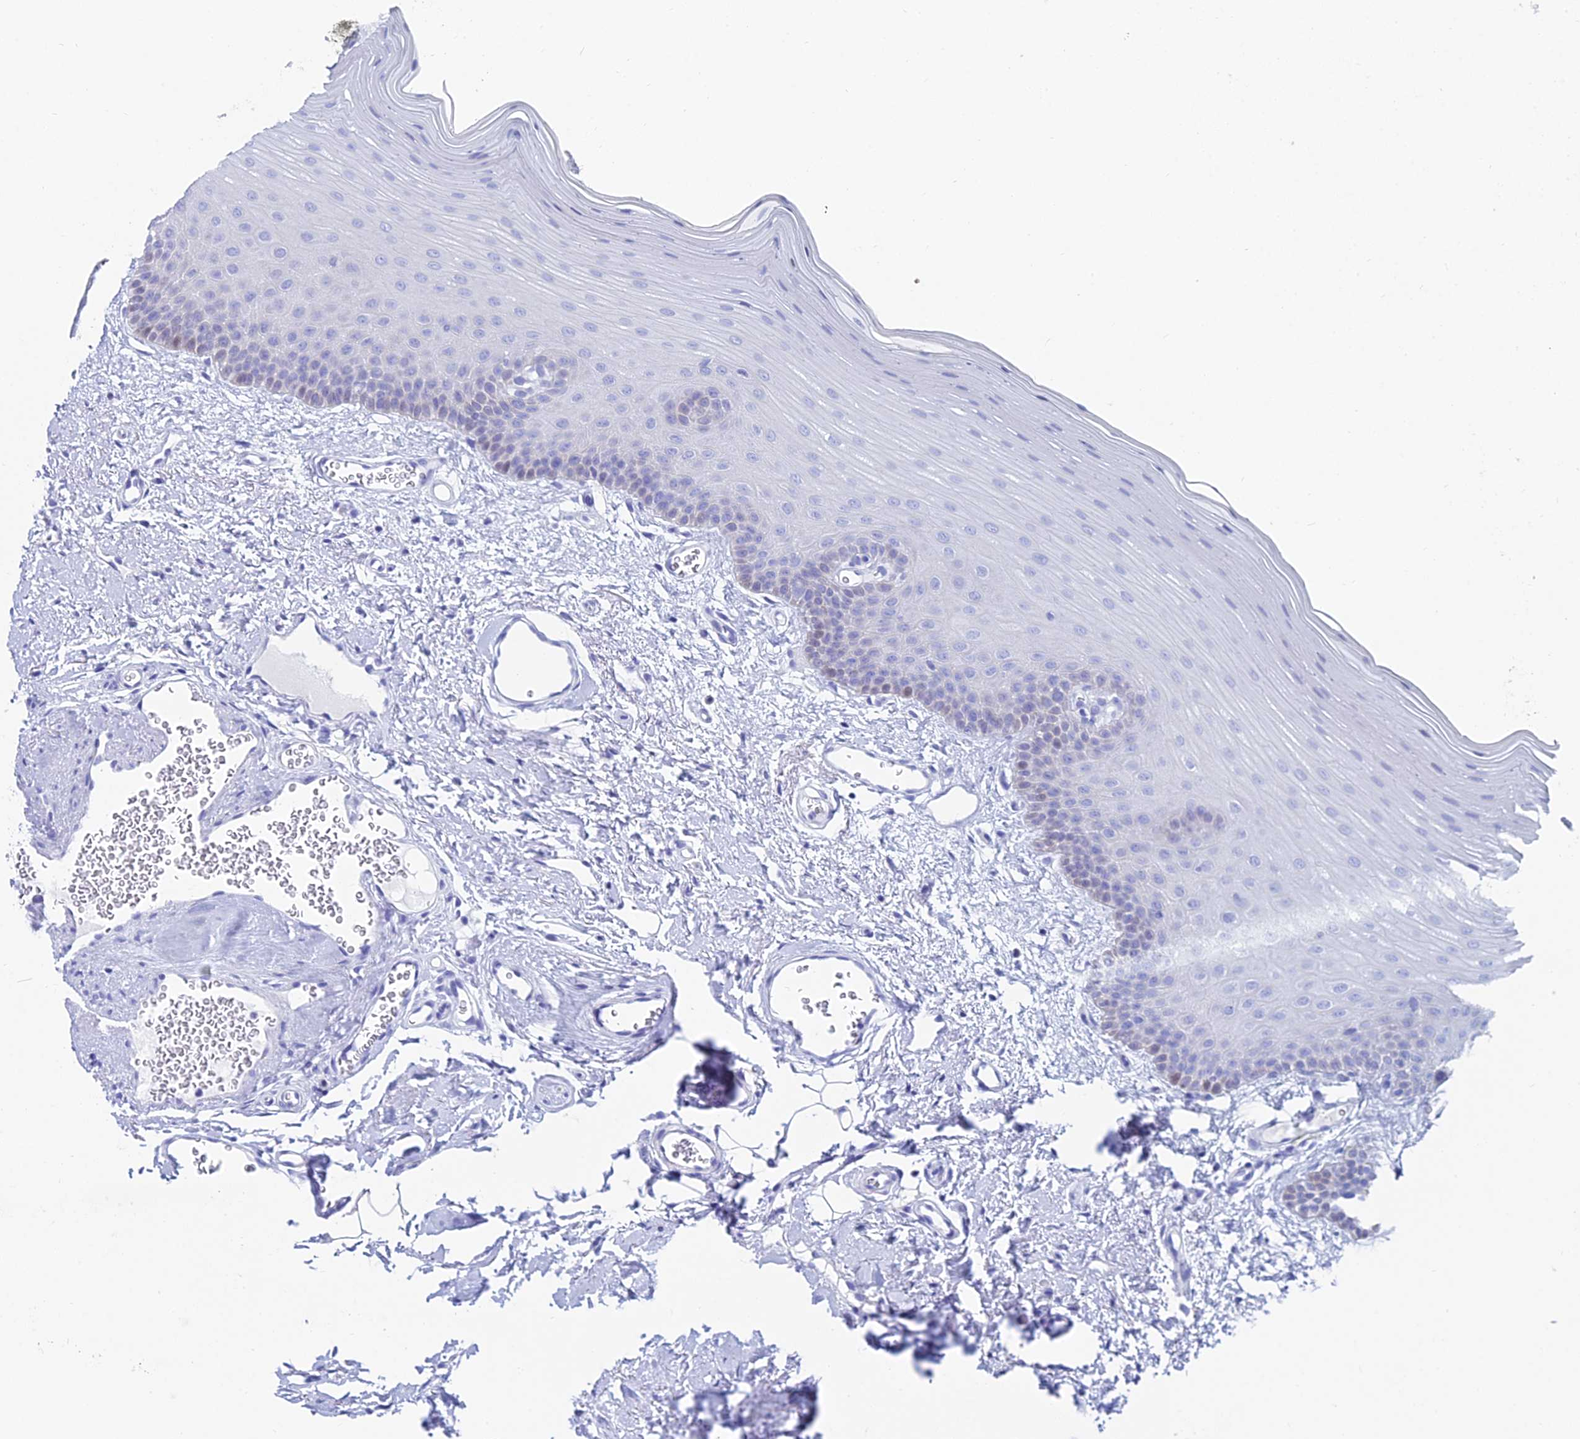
{"staining": {"intensity": "negative", "quantity": "none", "location": "none"}, "tissue": "oral mucosa", "cell_type": "Squamous epithelial cells", "image_type": "normal", "snomed": [{"axis": "morphology", "description": "Normal tissue, NOS"}, {"axis": "topography", "description": "Oral tissue"}], "caption": "The histopathology image shows no significant expression in squamous epithelial cells of oral mucosa. (Stains: DAB IHC with hematoxylin counter stain, Microscopy: brightfield microscopy at high magnification).", "gene": "HSPA1L", "patient": {"sex": "male", "age": 68}}